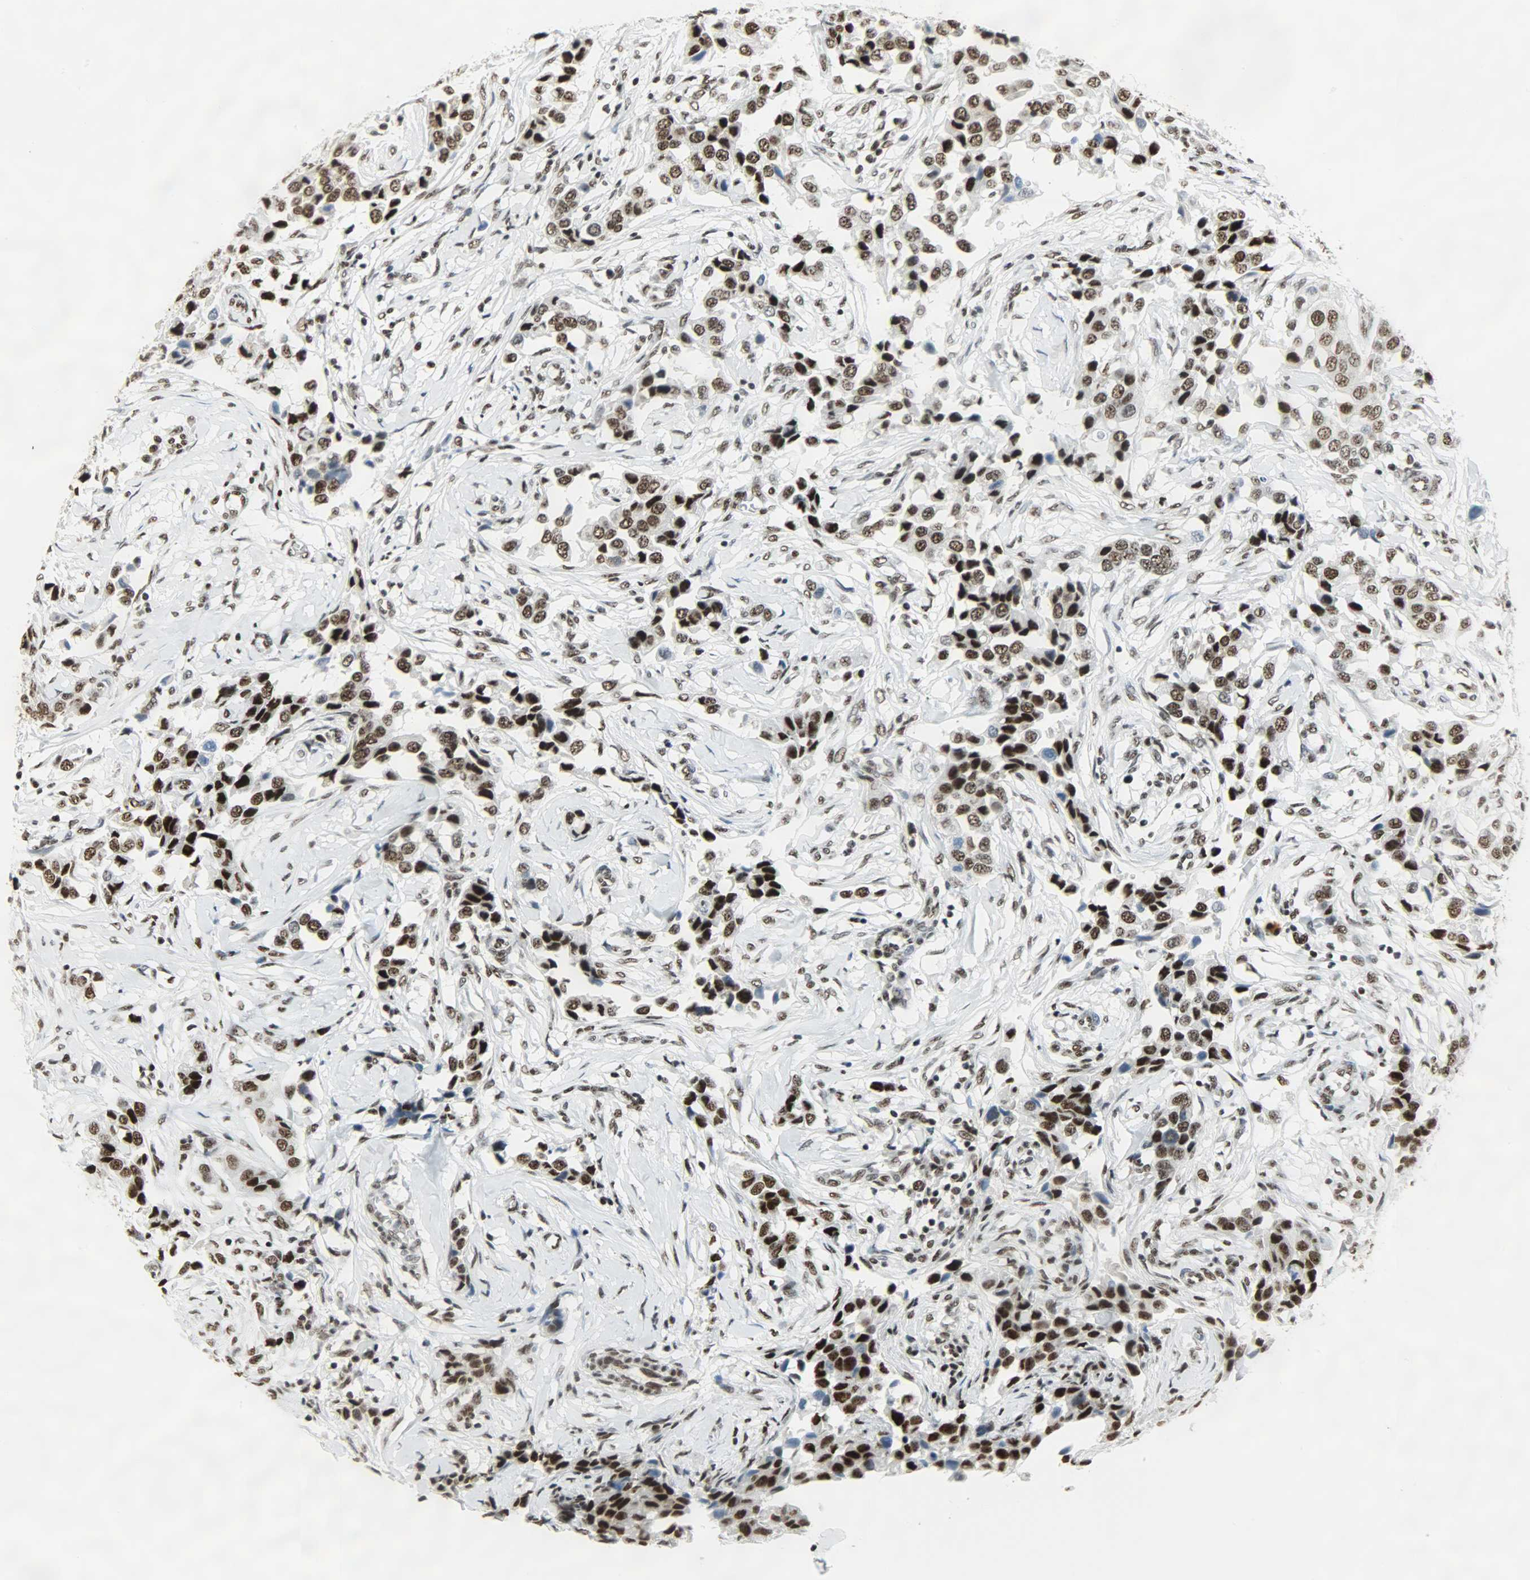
{"staining": {"intensity": "strong", "quantity": ">75%", "location": "nuclear"}, "tissue": "breast cancer", "cell_type": "Tumor cells", "image_type": "cancer", "snomed": [{"axis": "morphology", "description": "Duct carcinoma"}, {"axis": "topography", "description": "Breast"}], "caption": "Strong nuclear staining for a protein is appreciated in about >75% of tumor cells of breast infiltrating ductal carcinoma using immunohistochemistry.", "gene": "SNRPA", "patient": {"sex": "female", "age": 80}}